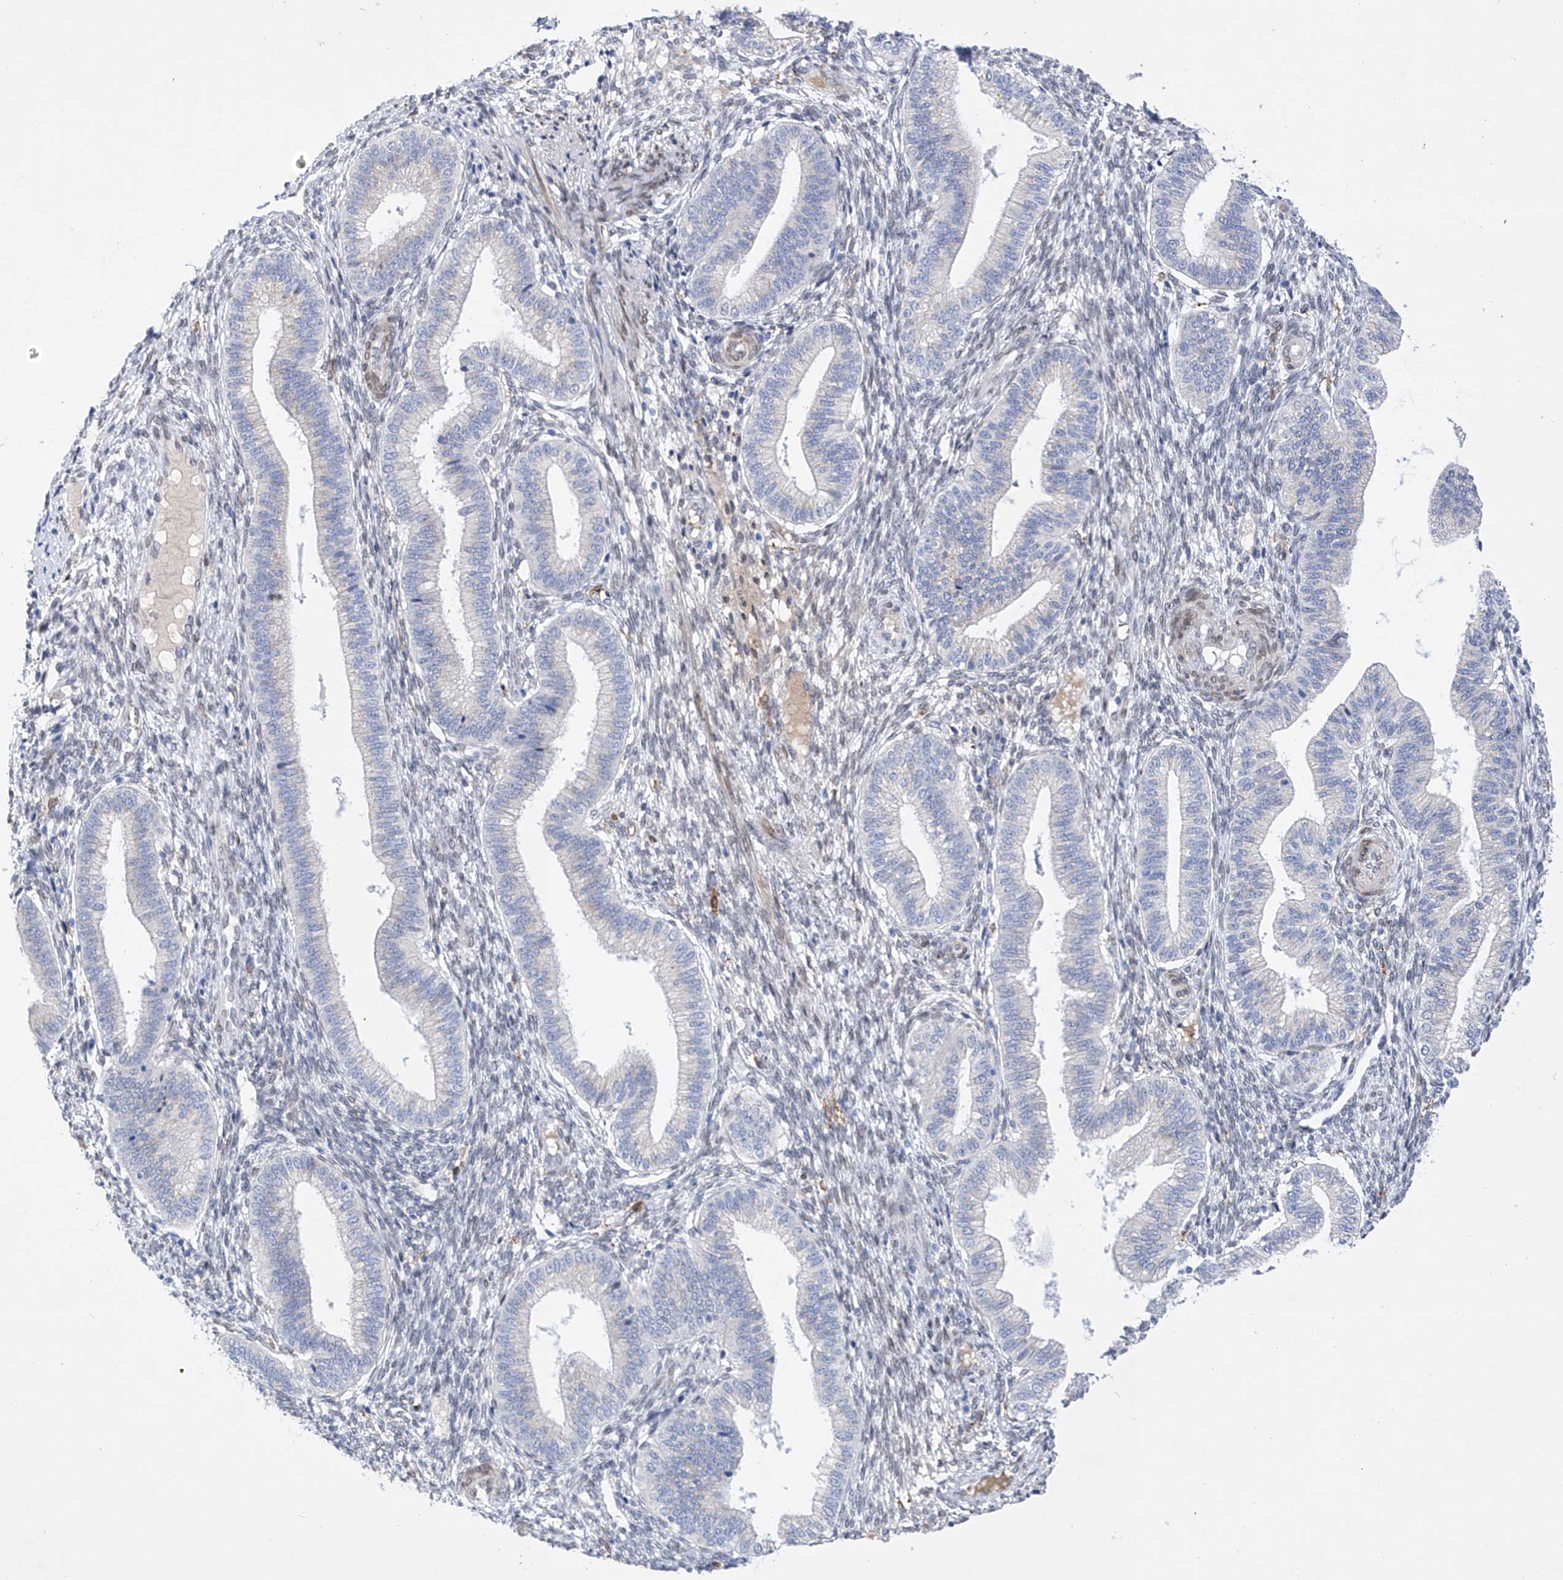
{"staining": {"intensity": "negative", "quantity": "none", "location": "none"}, "tissue": "endometrium", "cell_type": "Cells in endometrial stroma", "image_type": "normal", "snomed": [{"axis": "morphology", "description": "Normal tissue, NOS"}, {"axis": "topography", "description": "Endometrium"}], "caption": "Endometrium stained for a protein using immunohistochemistry (IHC) demonstrates no expression cells in endometrial stroma.", "gene": "LCLAT1", "patient": {"sex": "female", "age": 39}}